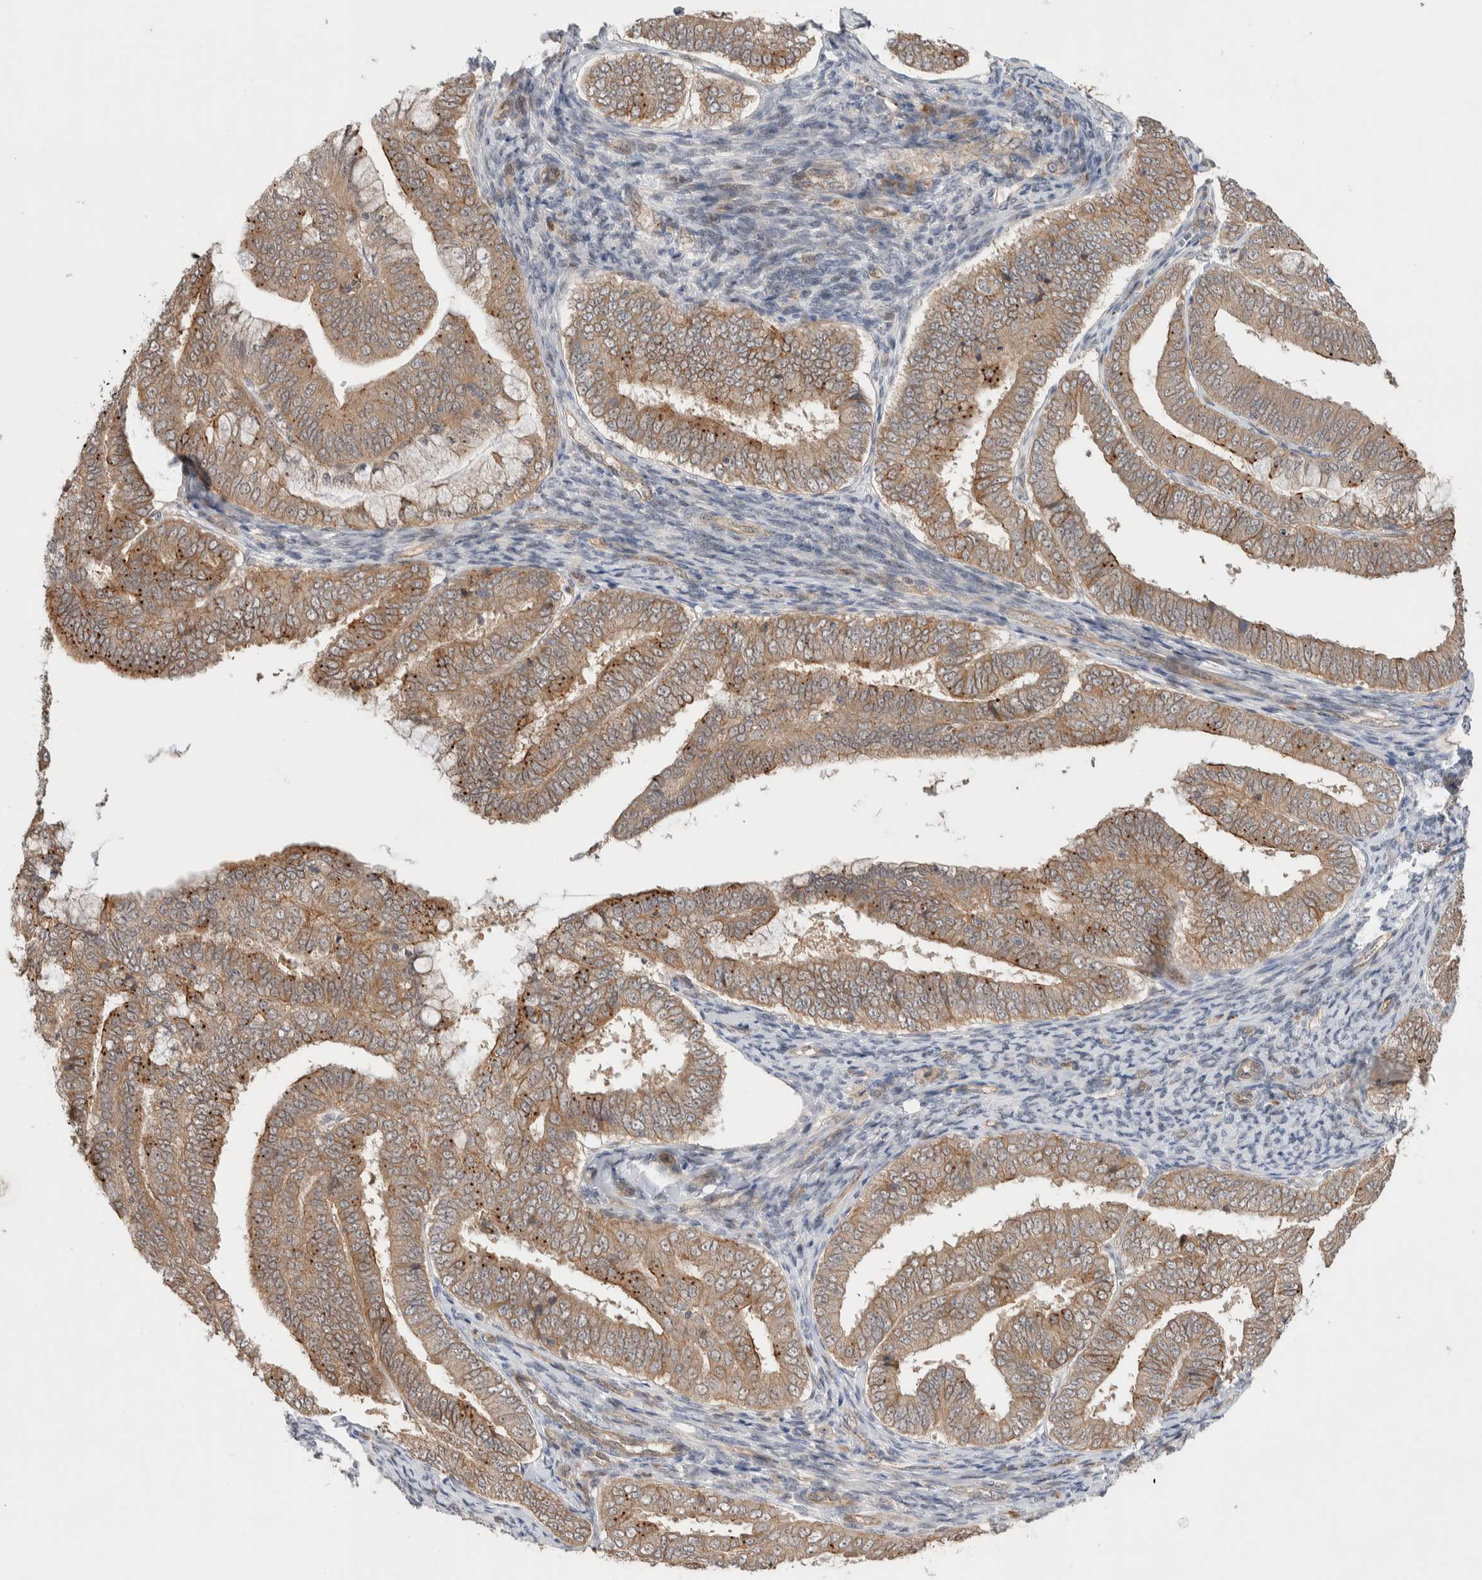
{"staining": {"intensity": "moderate", "quantity": ">75%", "location": "cytoplasmic/membranous"}, "tissue": "endometrial cancer", "cell_type": "Tumor cells", "image_type": "cancer", "snomed": [{"axis": "morphology", "description": "Adenocarcinoma, NOS"}, {"axis": "topography", "description": "Endometrium"}], "caption": "A histopathology image of endometrial adenocarcinoma stained for a protein demonstrates moderate cytoplasmic/membranous brown staining in tumor cells.", "gene": "DEPTOR", "patient": {"sex": "female", "age": 63}}